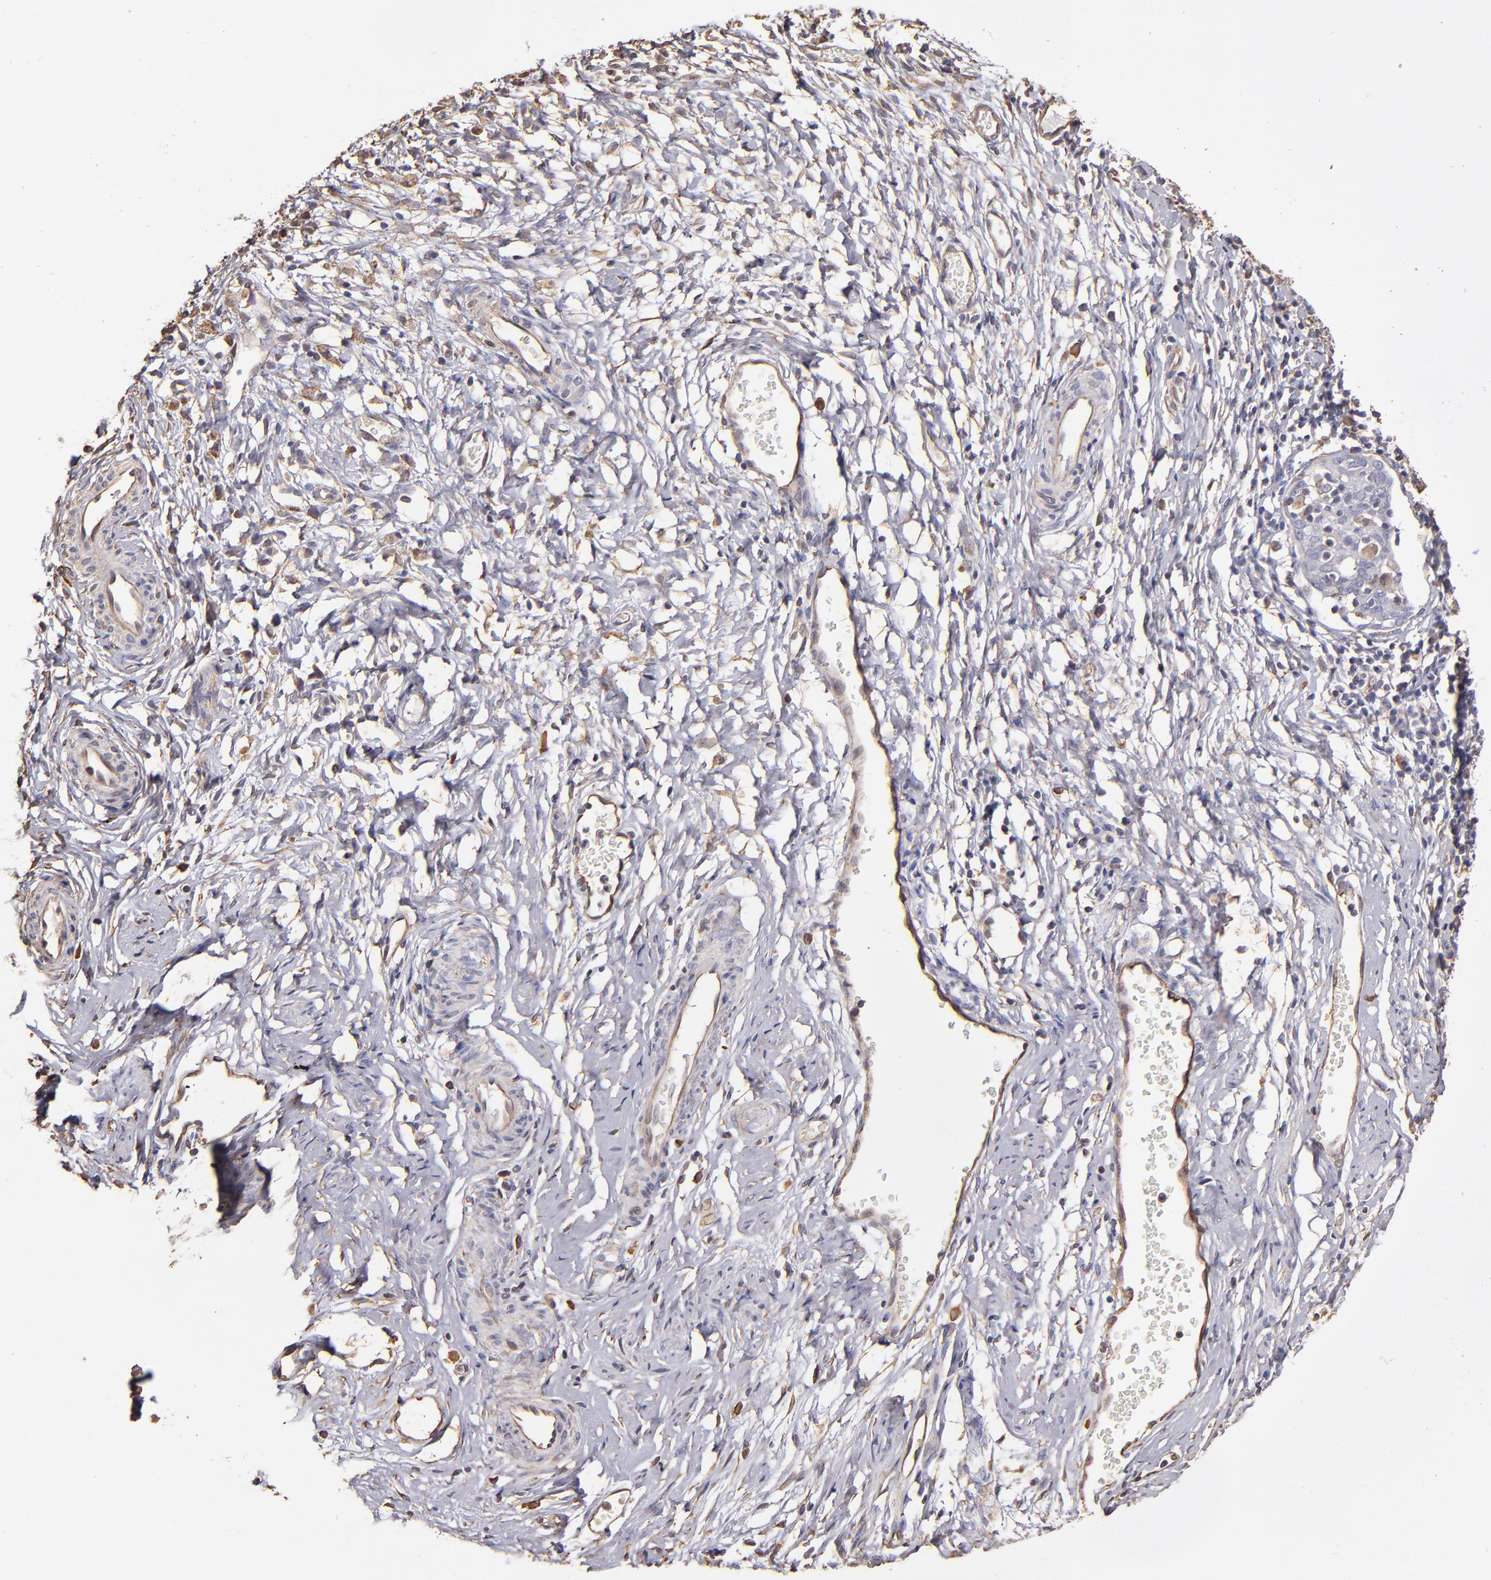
{"staining": {"intensity": "negative", "quantity": "none", "location": "none"}, "tissue": "cervical cancer", "cell_type": "Tumor cells", "image_type": "cancer", "snomed": [{"axis": "morphology", "description": "Normal tissue, NOS"}, {"axis": "morphology", "description": "Squamous cell carcinoma, NOS"}, {"axis": "topography", "description": "Cervix"}], "caption": "Tumor cells are negative for protein expression in human squamous cell carcinoma (cervical).", "gene": "ABCC1", "patient": {"sex": "female", "age": 67}}